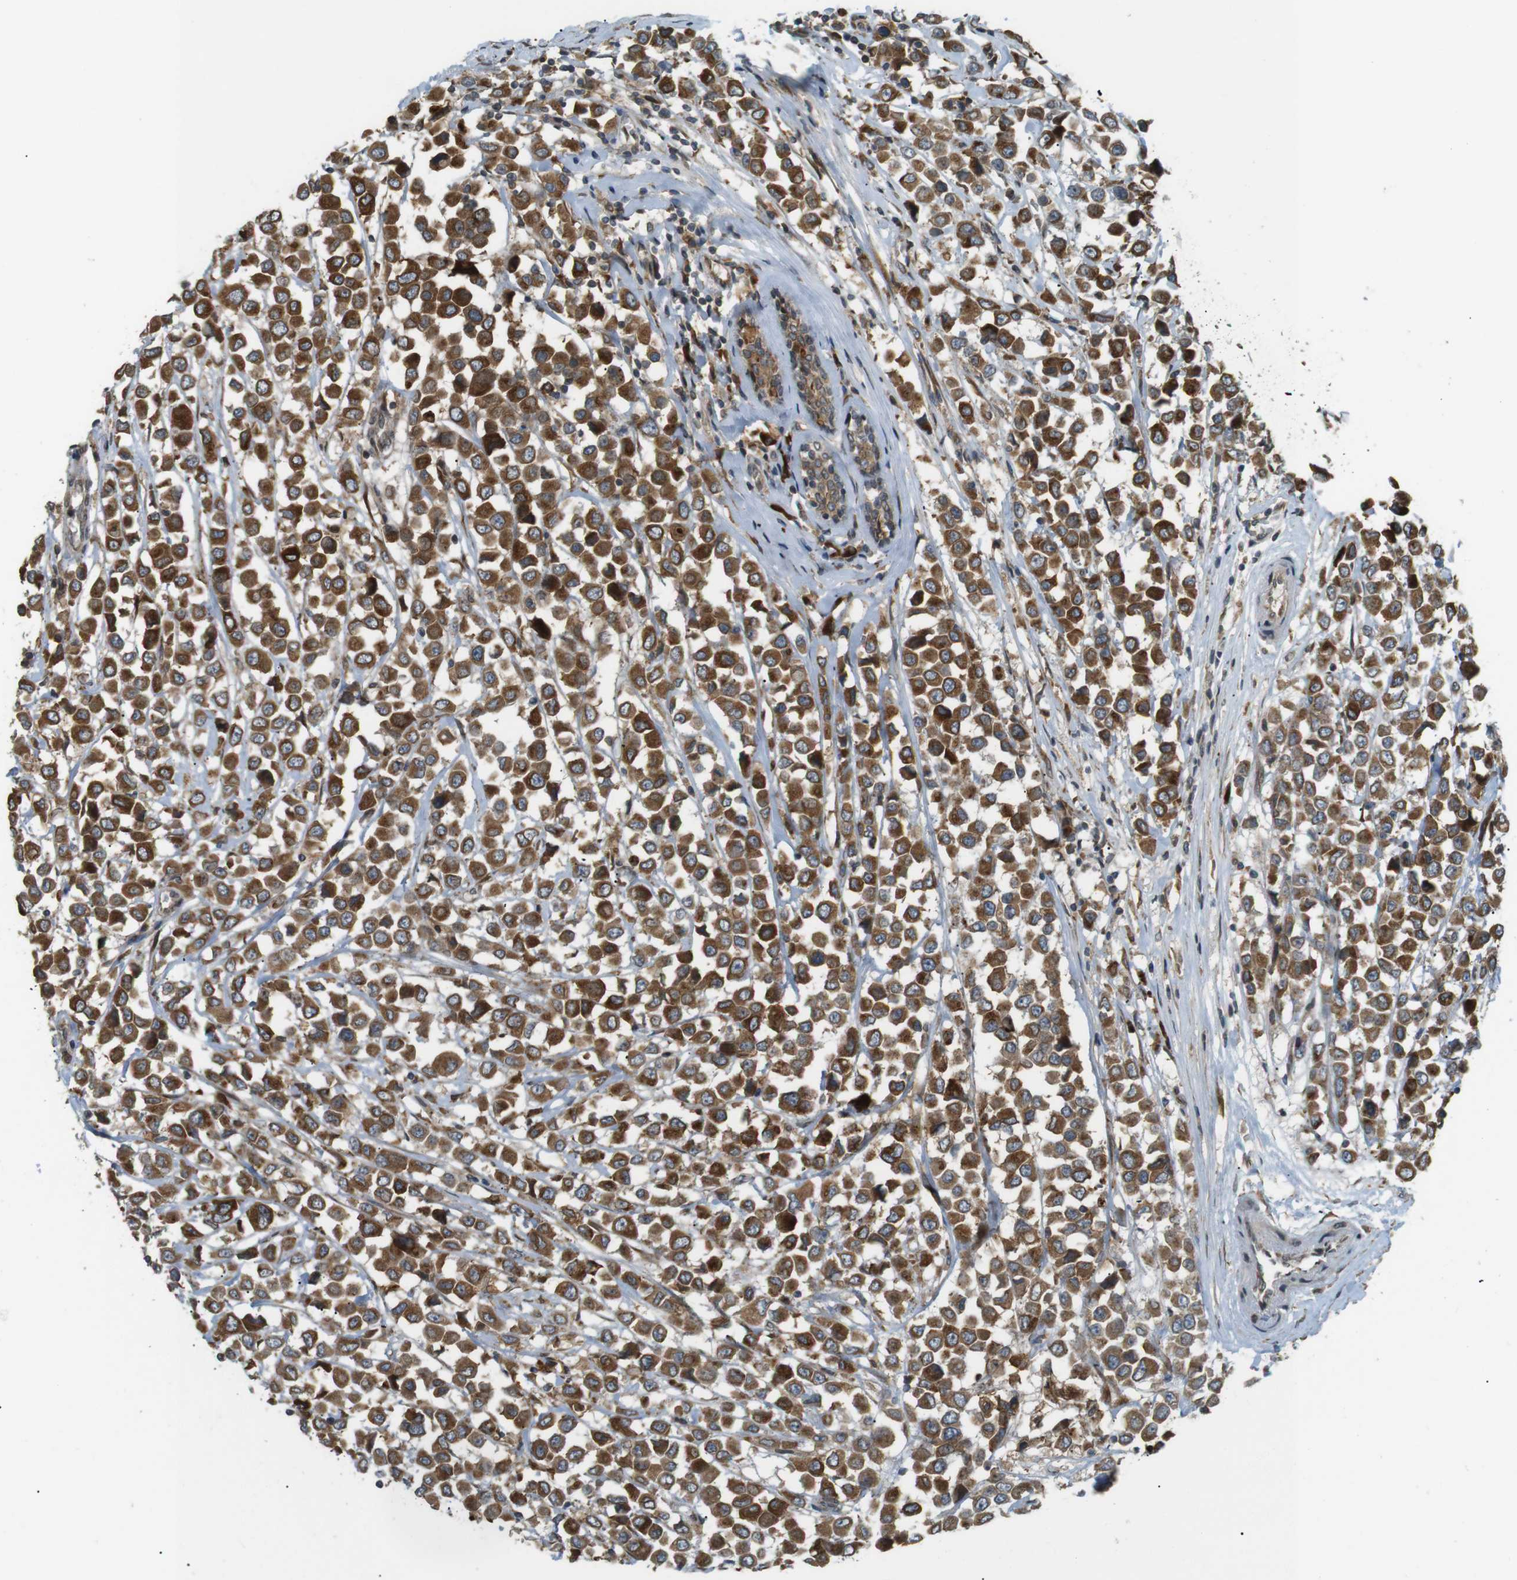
{"staining": {"intensity": "strong", "quantity": ">75%", "location": "cytoplasmic/membranous"}, "tissue": "breast cancer", "cell_type": "Tumor cells", "image_type": "cancer", "snomed": [{"axis": "morphology", "description": "Duct carcinoma"}, {"axis": "topography", "description": "Breast"}], "caption": "There is high levels of strong cytoplasmic/membranous positivity in tumor cells of breast cancer (infiltrating ductal carcinoma), as demonstrated by immunohistochemical staining (brown color).", "gene": "TMED4", "patient": {"sex": "female", "age": 61}}